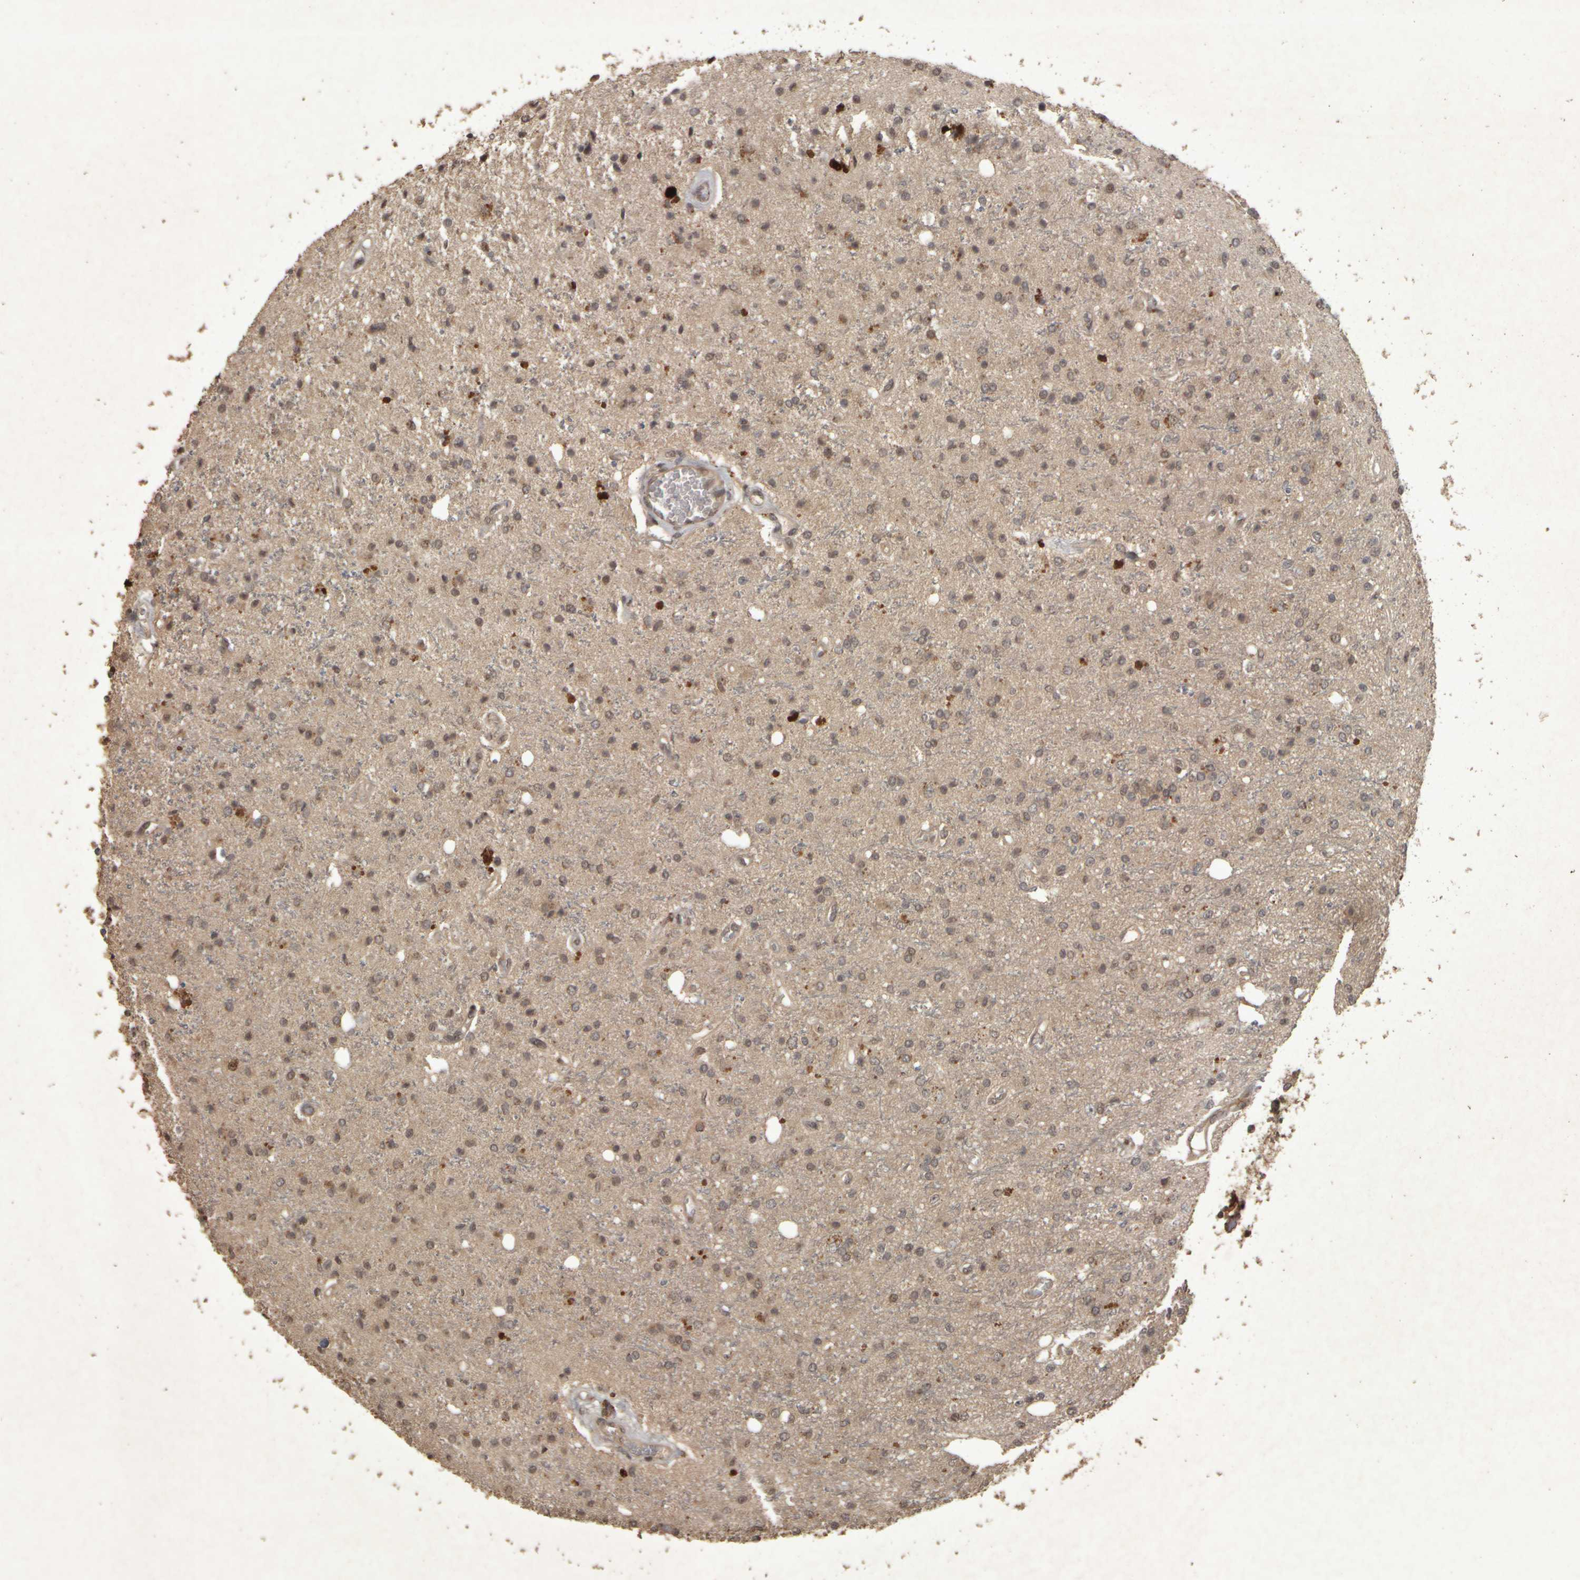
{"staining": {"intensity": "weak", "quantity": "25%-75%", "location": "cytoplasmic/membranous"}, "tissue": "glioma", "cell_type": "Tumor cells", "image_type": "cancer", "snomed": [{"axis": "morphology", "description": "Glioma, malignant, High grade"}, {"axis": "topography", "description": "Brain"}], "caption": "High-magnification brightfield microscopy of malignant glioma (high-grade) stained with DAB (3,3'-diaminobenzidine) (brown) and counterstained with hematoxylin (blue). tumor cells exhibit weak cytoplasmic/membranous expression is identified in approximately25%-75% of cells. (IHC, brightfield microscopy, high magnification).", "gene": "ACO1", "patient": {"sex": "male", "age": 47}}